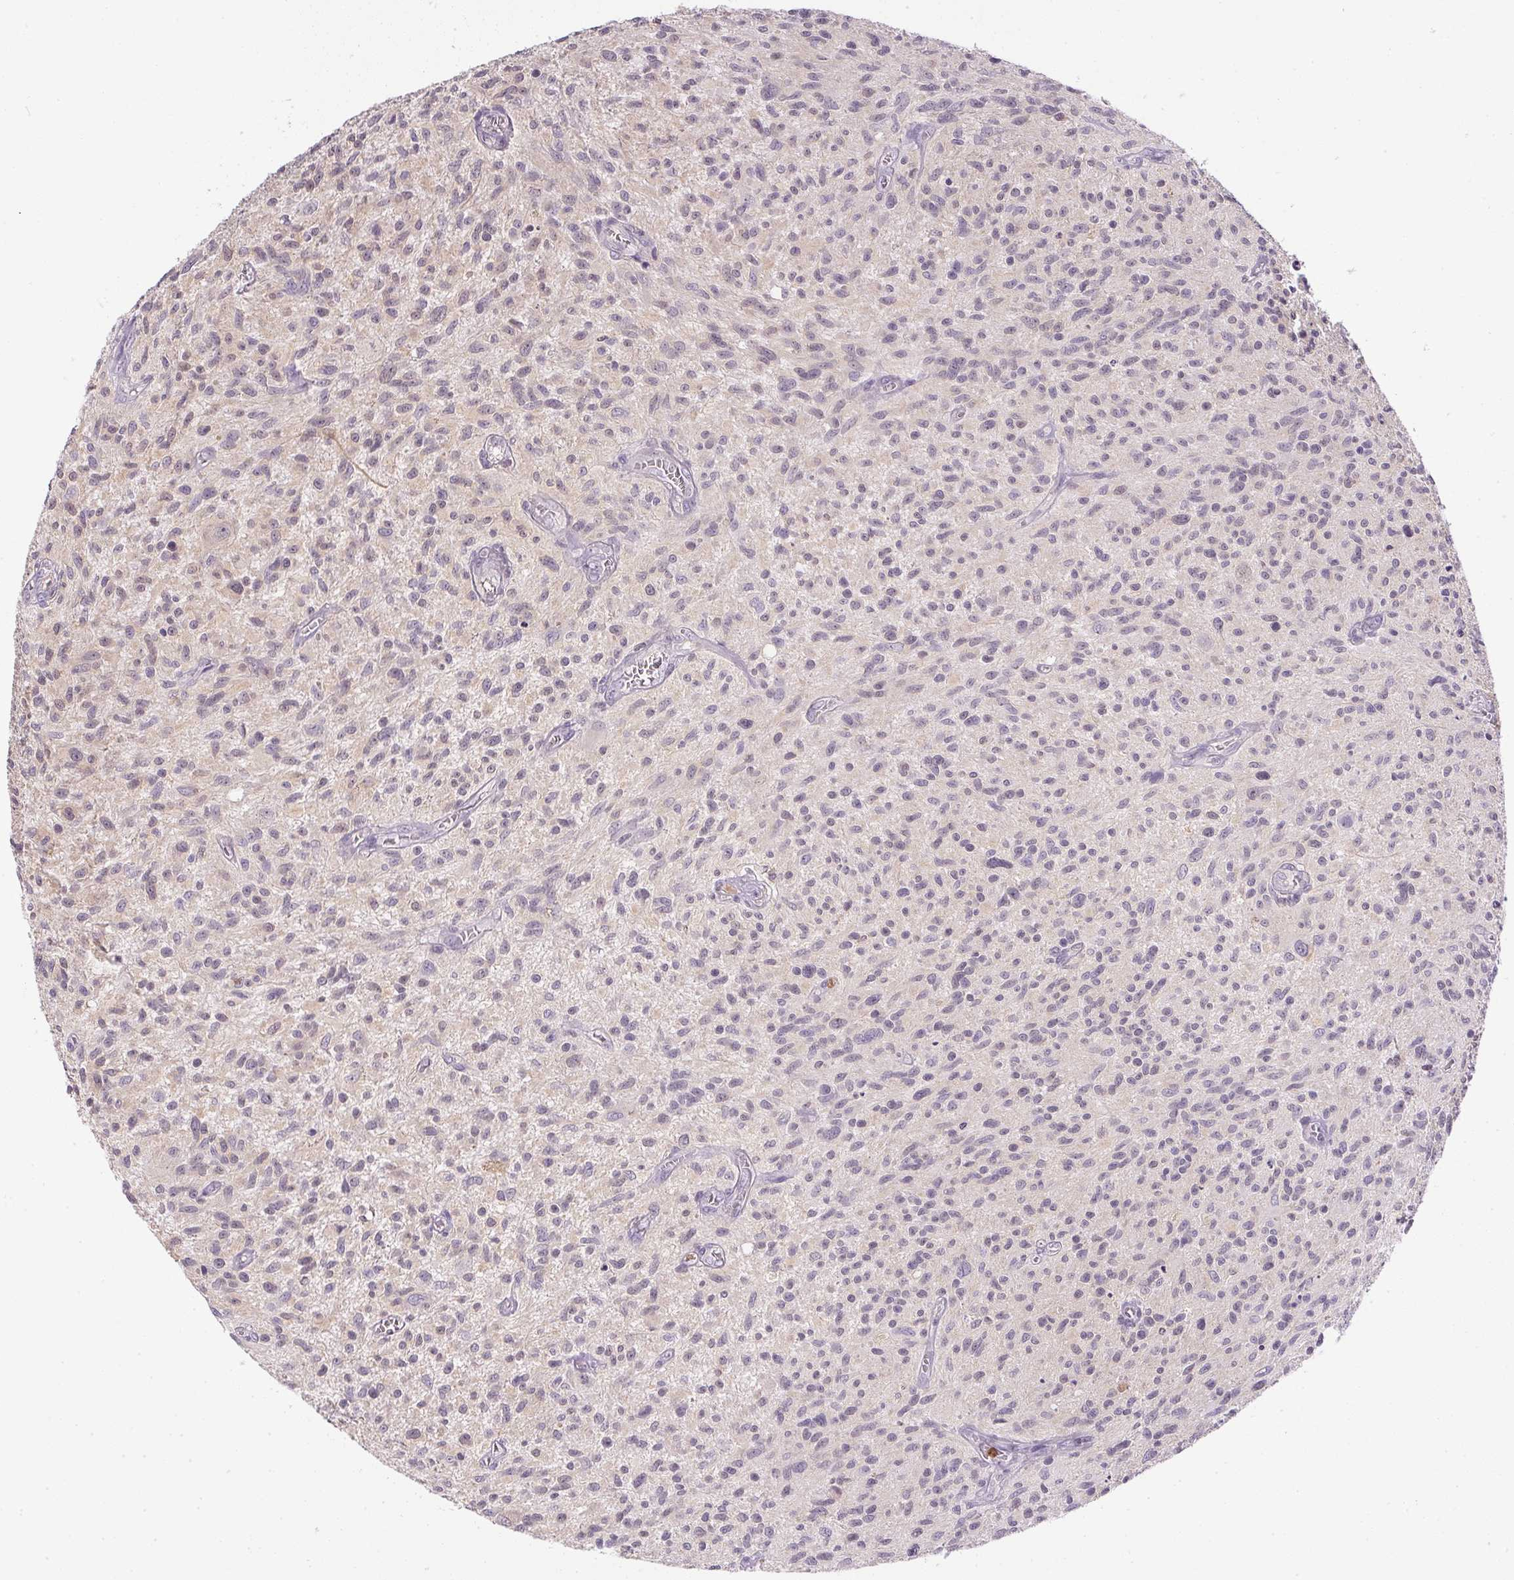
{"staining": {"intensity": "negative", "quantity": "none", "location": "none"}, "tissue": "glioma", "cell_type": "Tumor cells", "image_type": "cancer", "snomed": [{"axis": "morphology", "description": "Glioma, malignant, High grade"}, {"axis": "topography", "description": "Brain"}], "caption": "IHC photomicrograph of malignant glioma (high-grade) stained for a protein (brown), which reveals no expression in tumor cells.", "gene": "DNAJC5G", "patient": {"sex": "male", "age": 75}}